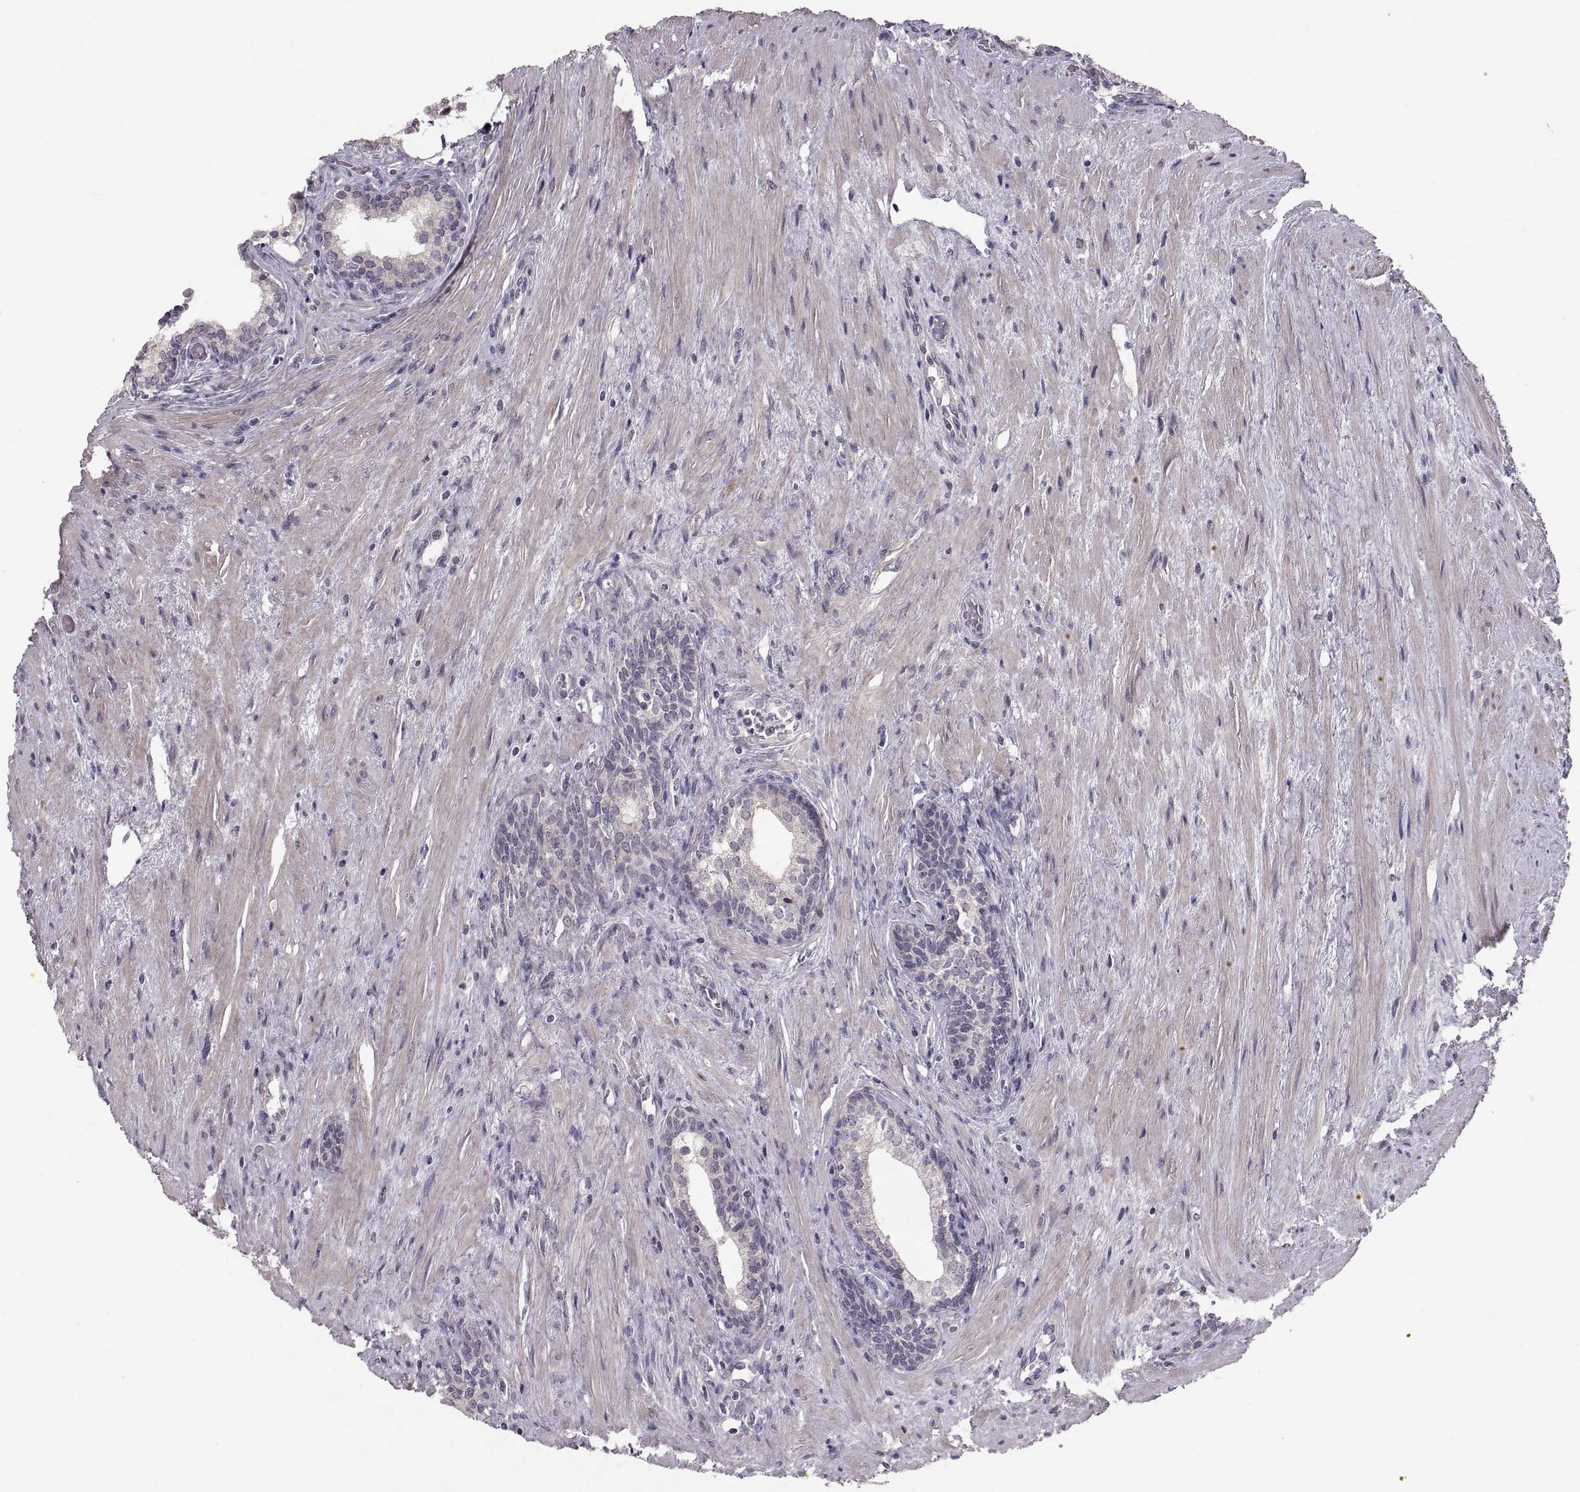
{"staining": {"intensity": "negative", "quantity": "none", "location": "none"}, "tissue": "prostate cancer", "cell_type": "Tumor cells", "image_type": "cancer", "snomed": [{"axis": "morphology", "description": "Adenocarcinoma, NOS"}, {"axis": "morphology", "description": "Adenocarcinoma, High grade"}, {"axis": "topography", "description": "Prostate"}], "caption": "Immunohistochemical staining of prostate adenocarcinoma (high-grade) displays no significant staining in tumor cells.", "gene": "PAX2", "patient": {"sex": "male", "age": 61}}